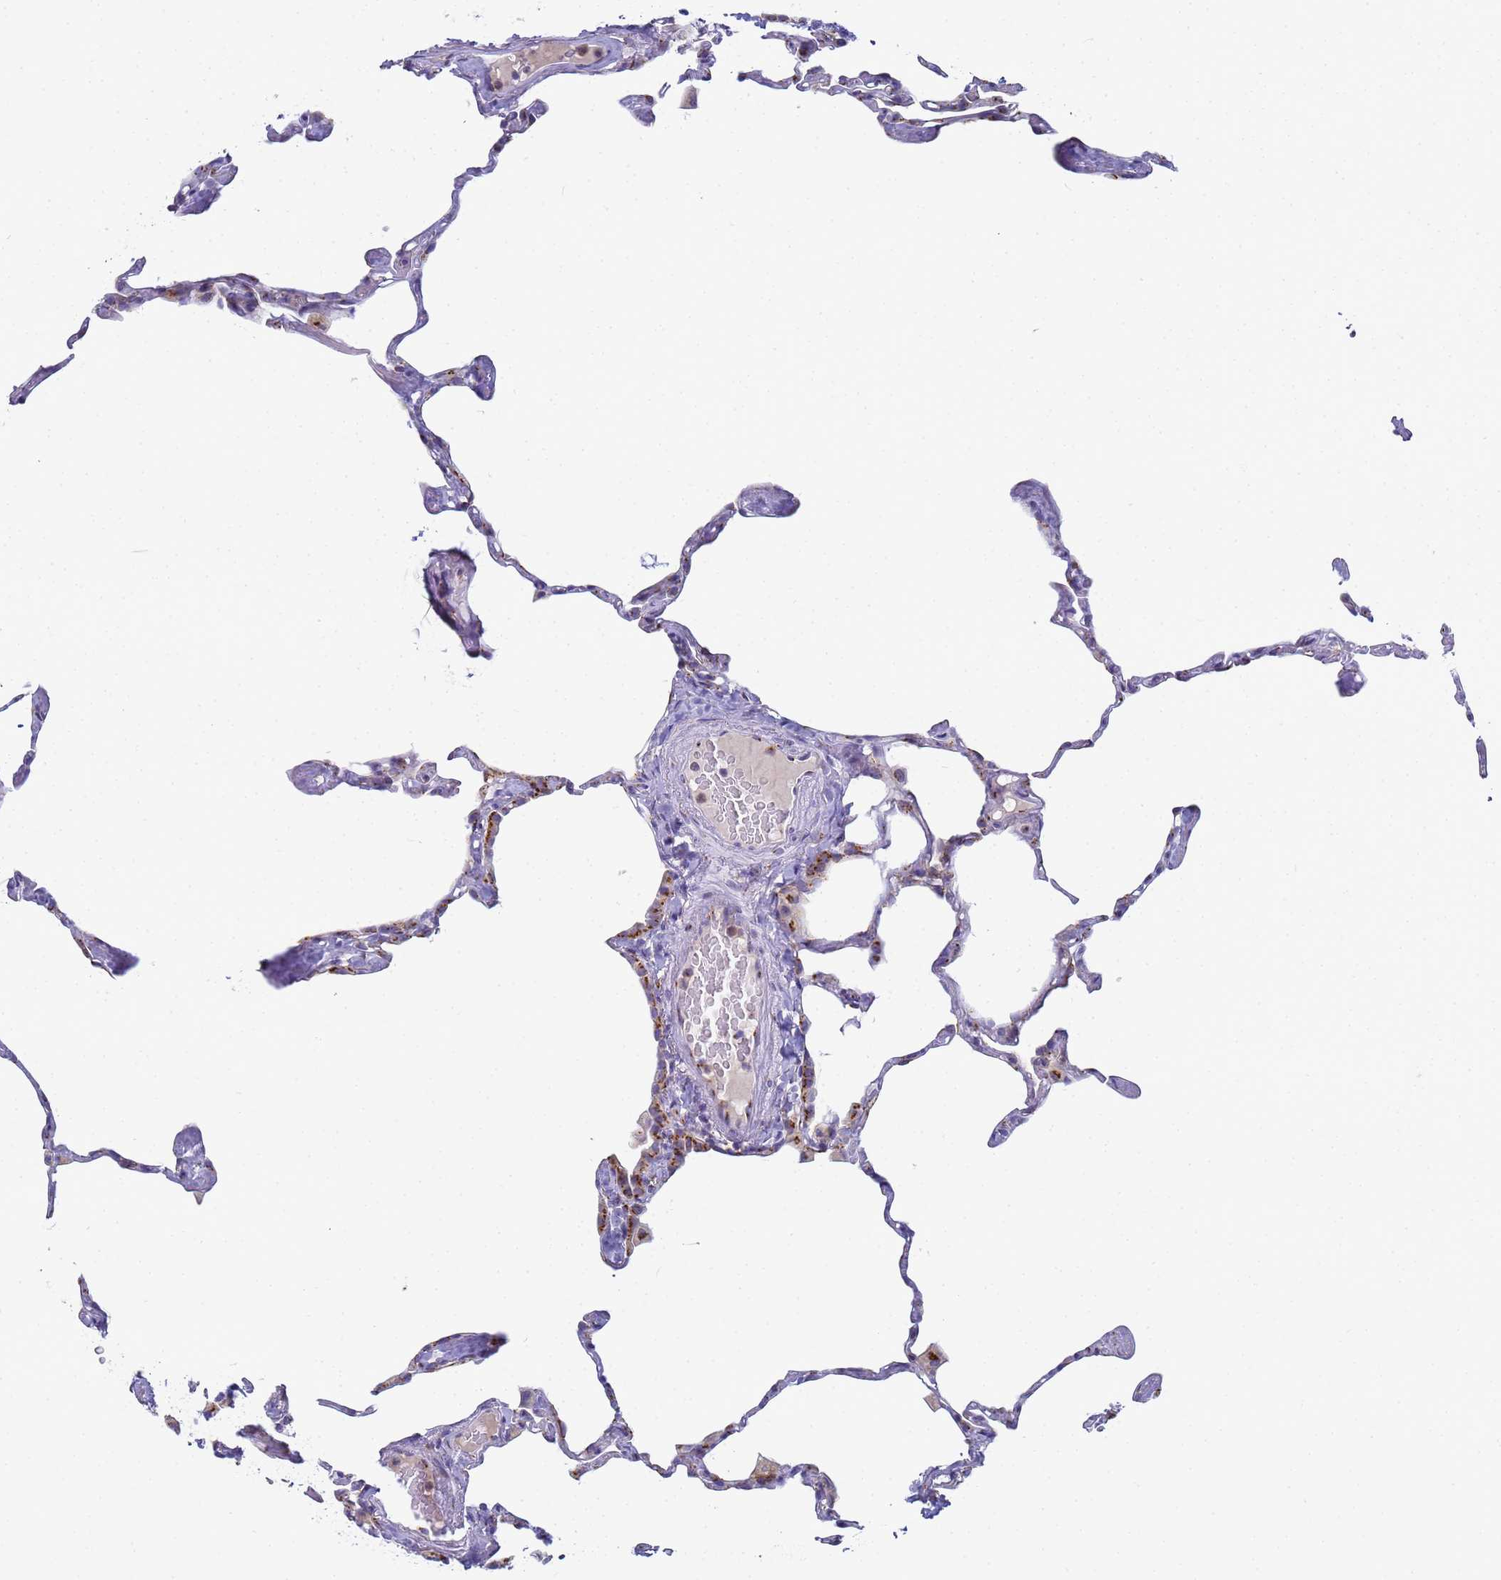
{"staining": {"intensity": "moderate", "quantity": "<25%", "location": "cytoplasmic/membranous"}, "tissue": "lung", "cell_type": "Alveolar cells", "image_type": "normal", "snomed": [{"axis": "morphology", "description": "Normal tissue, NOS"}, {"axis": "topography", "description": "Lung"}], "caption": "An immunohistochemistry (IHC) photomicrograph of benign tissue is shown. Protein staining in brown shows moderate cytoplasmic/membranous positivity in lung within alveolar cells.", "gene": "CR1", "patient": {"sex": "male", "age": 65}}